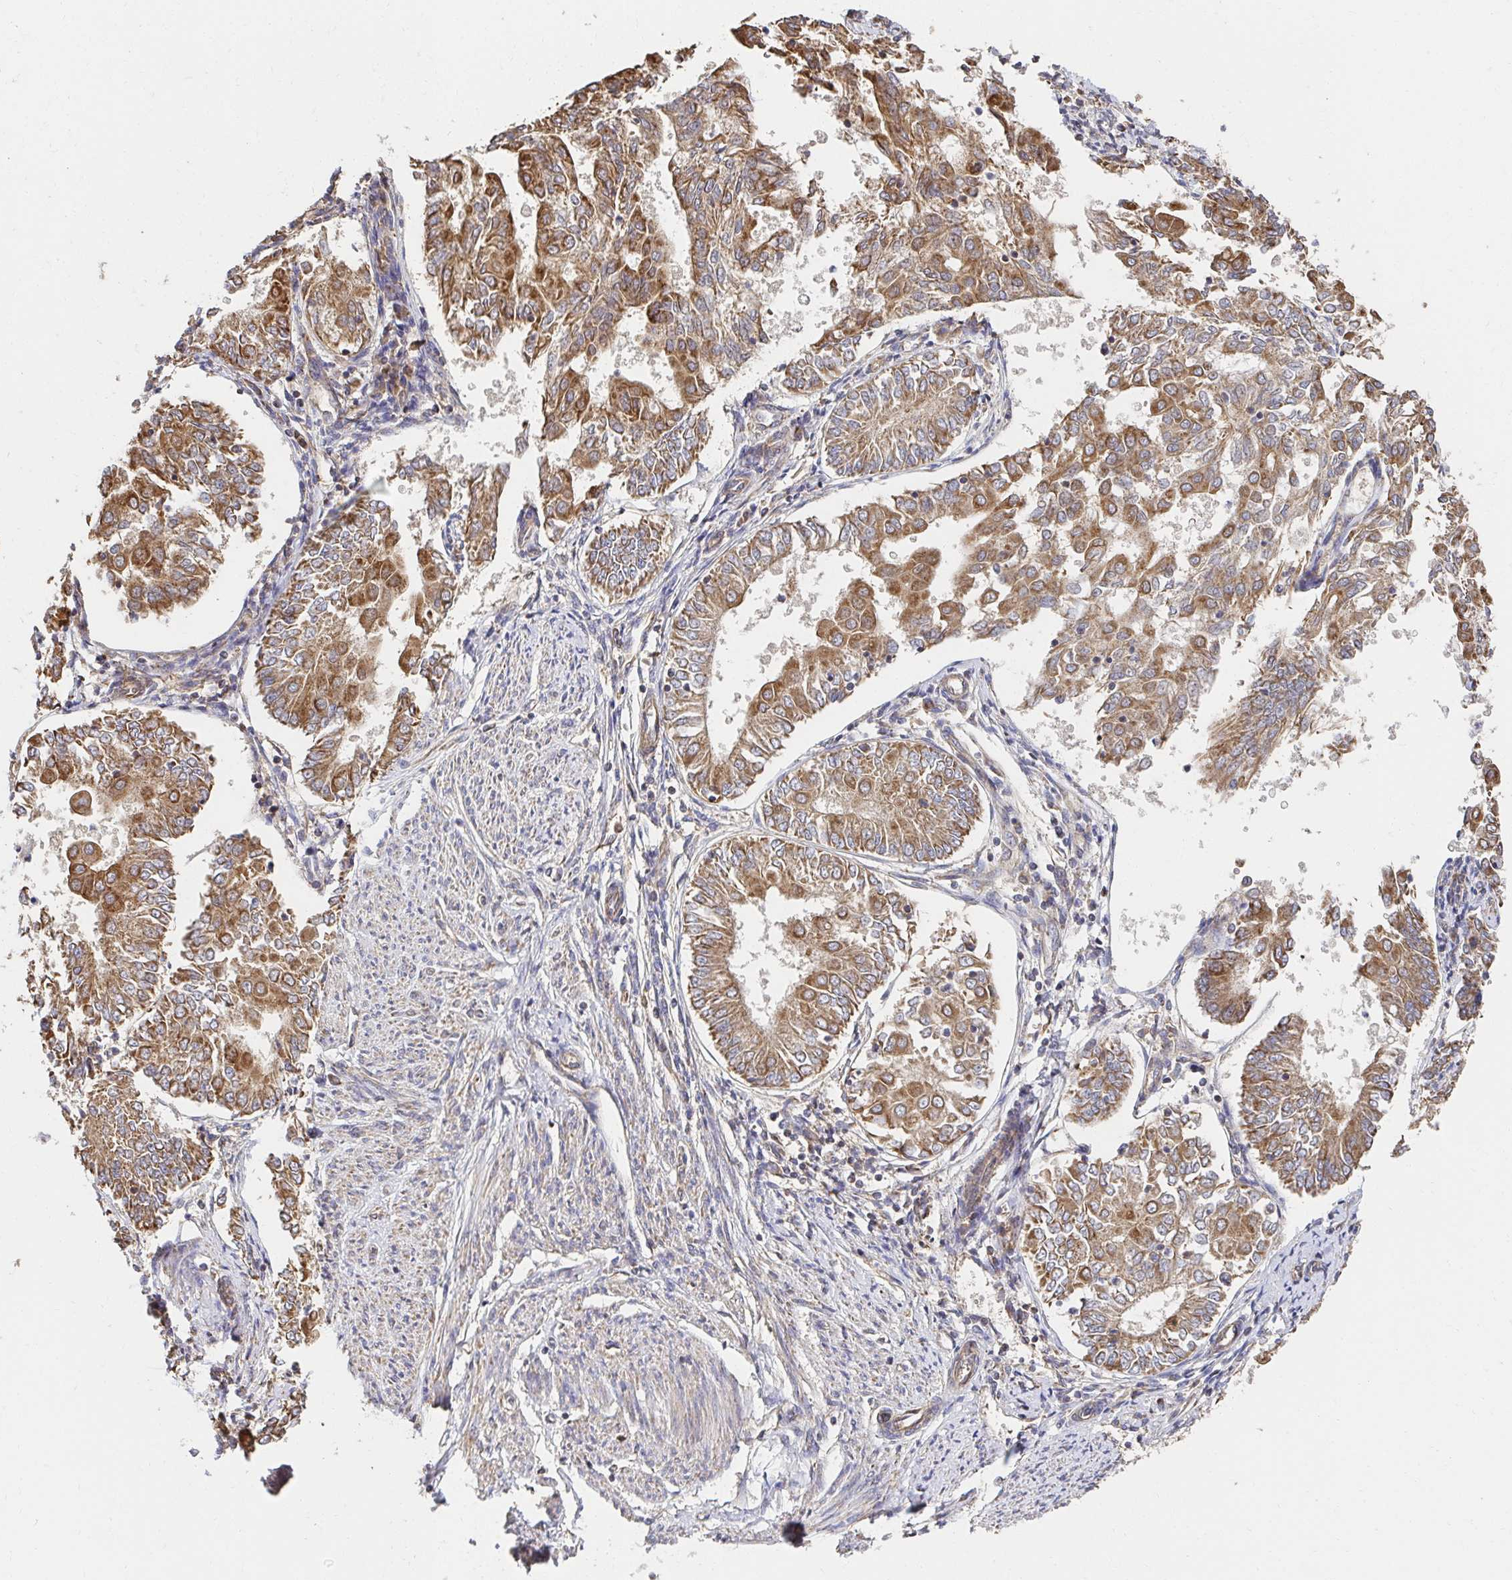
{"staining": {"intensity": "moderate", "quantity": ">75%", "location": "cytoplasmic/membranous"}, "tissue": "endometrial cancer", "cell_type": "Tumor cells", "image_type": "cancer", "snomed": [{"axis": "morphology", "description": "Adenocarcinoma, NOS"}, {"axis": "topography", "description": "Endometrium"}], "caption": "This photomicrograph displays immunohistochemistry (IHC) staining of endometrial adenocarcinoma, with medium moderate cytoplasmic/membranous staining in approximately >75% of tumor cells.", "gene": "APBB1", "patient": {"sex": "female", "age": 68}}